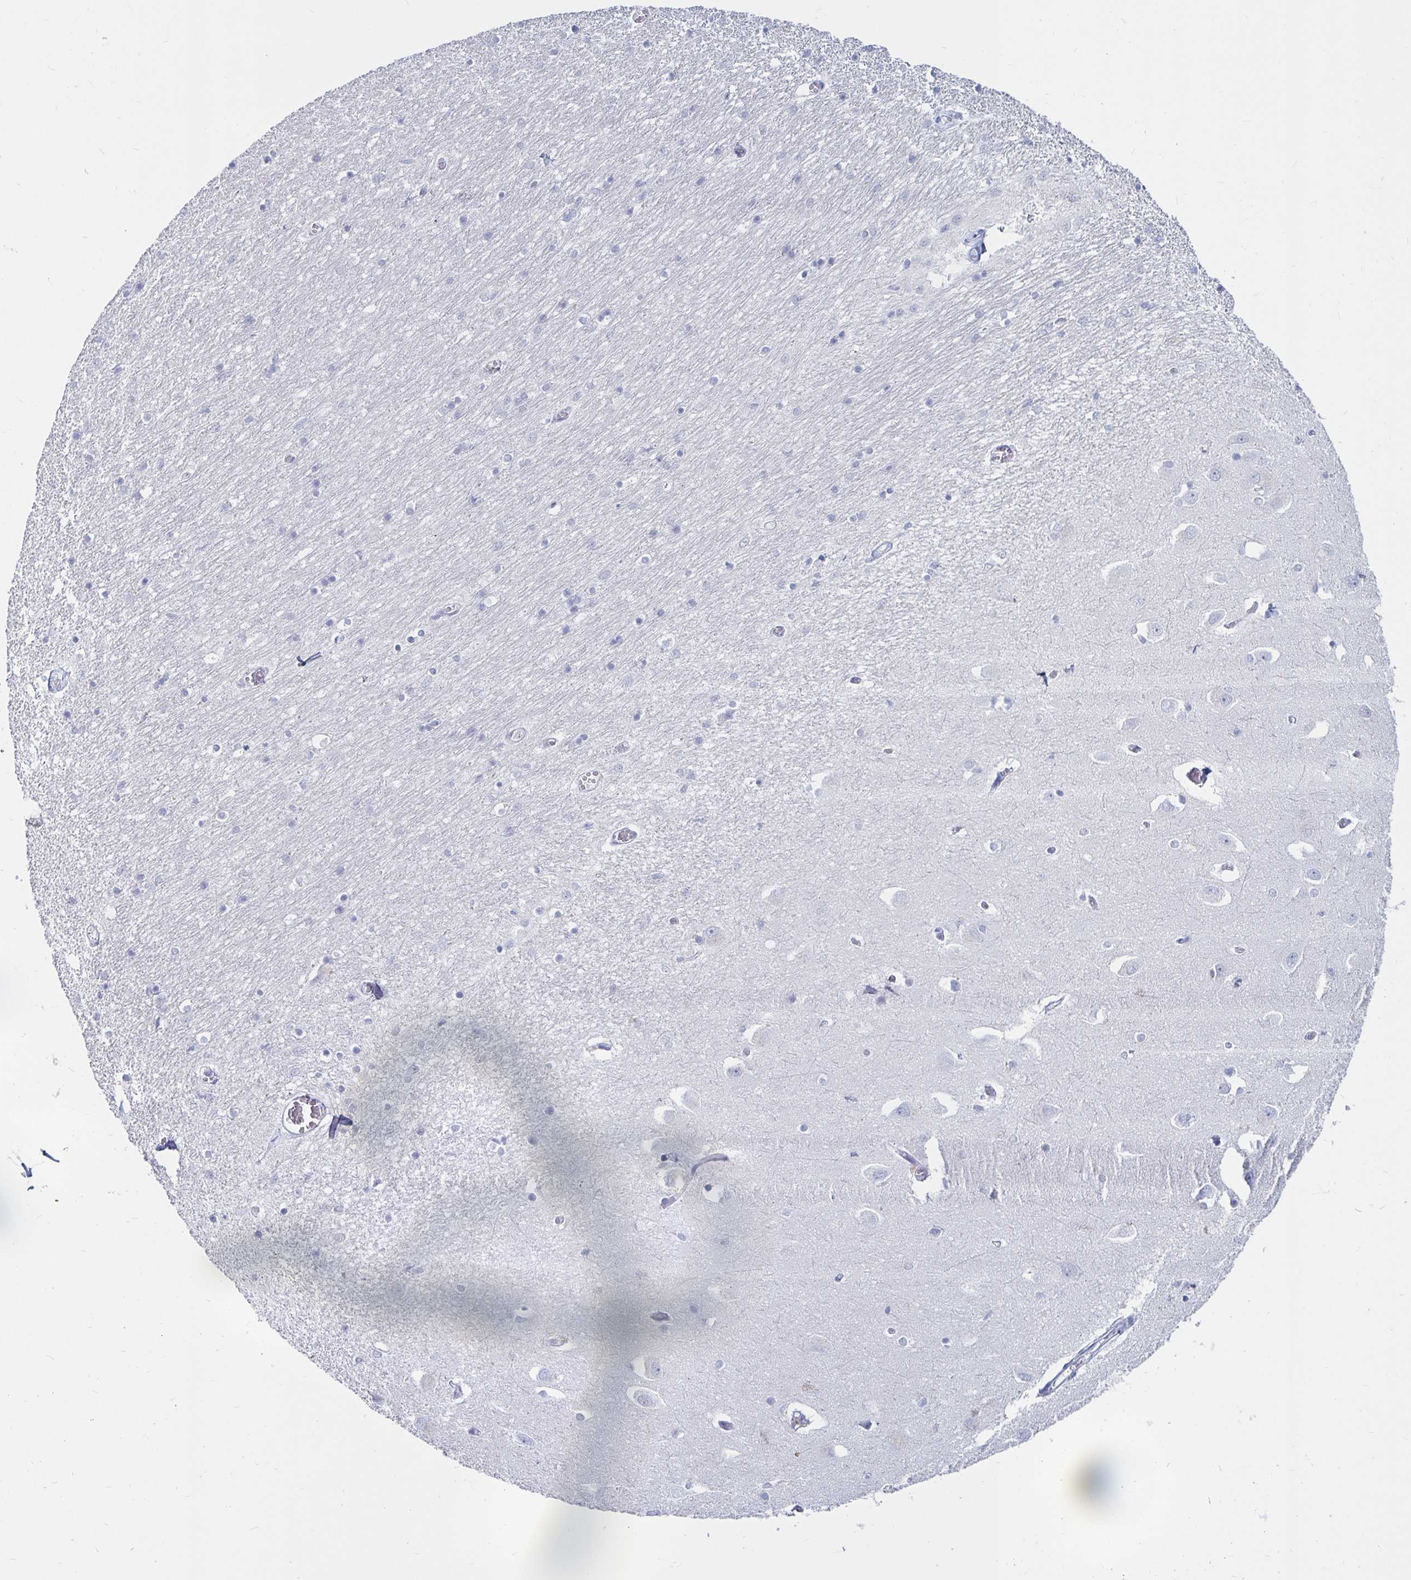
{"staining": {"intensity": "negative", "quantity": "none", "location": "none"}, "tissue": "caudate", "cell_type": "Glial cells", "image_type": "normal", "snomed": [{"axis": "morphology", "description": "Normal tissue, NOS"}, {"axis": "topography", "description": "Lateral ventricle wall"}, {"axis": "topography", "description": "Hippocampus"}], "caption": "Photomicrograph shows no protein expression in glial cells of unremarkable caudate.", "gene": "CA9", "patient": {"sex": "female", "age": 63}}